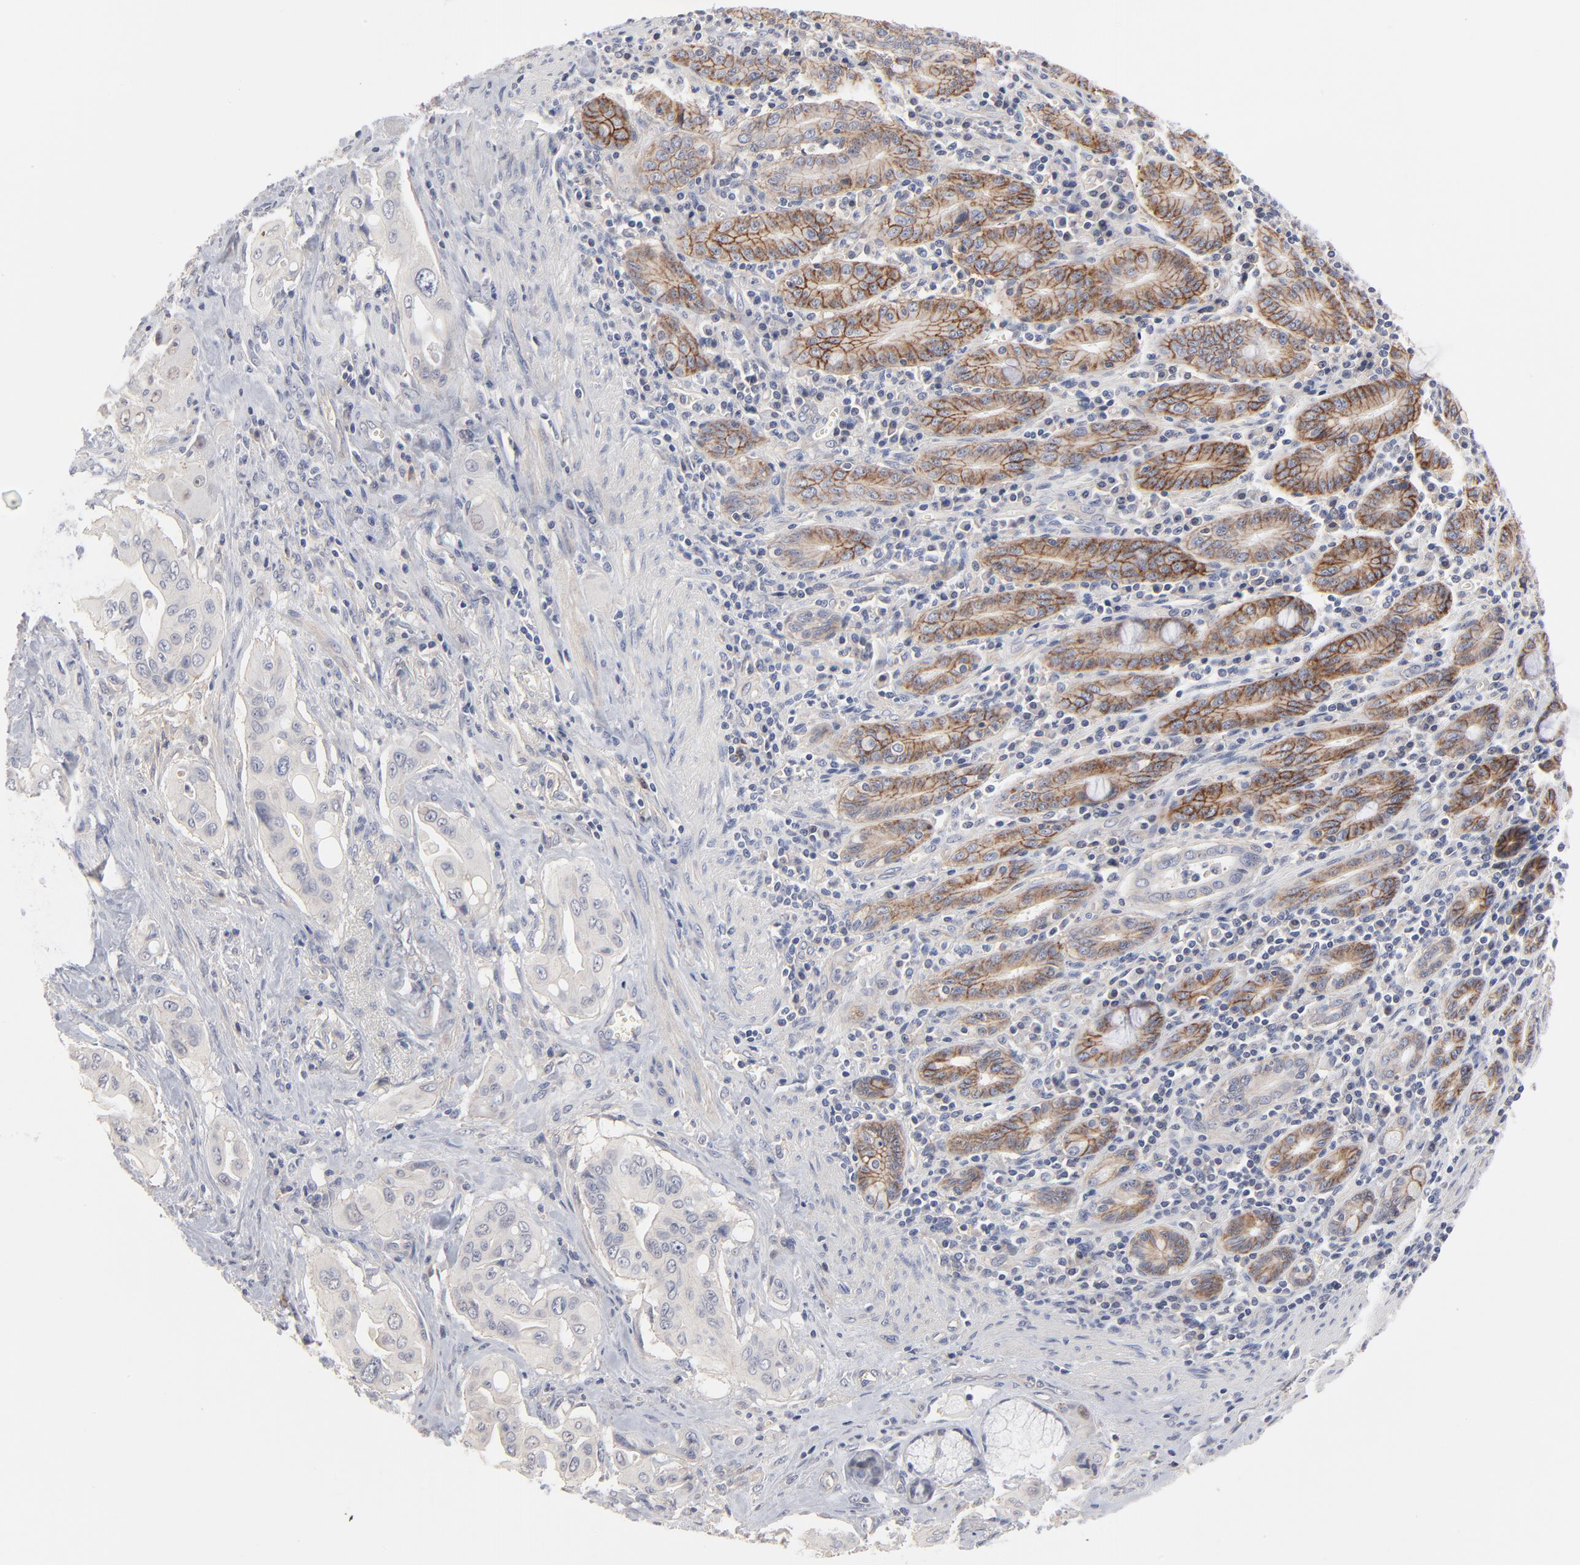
{"staining": {"intensity": "moderate", "quantity": "25%-75%", "location": "cytoplasmic/membranous"}, "tissue": "pancreatic cancer", "cell_type": "Tumor cells", "image_type": "cancer", "snomed": [{"axis": "morphology", "description": "Adenocarcinoma, NOS"}, {"axis": "topography", "description": "Pancreas"}], "caption": "DAB immunohistochemical staining of adenocarcinoma (pancreatic) demonstrates moderate cytoplasmic/membranous protein staining in approximately 25%-75% of tumor cells. (DAB (3,3'-diaminobenzidine) = brown stain, brightfield microscopy at high magnification).", "gene": "SLC16A1", "patient": {"sex": "male", "age": 77}}